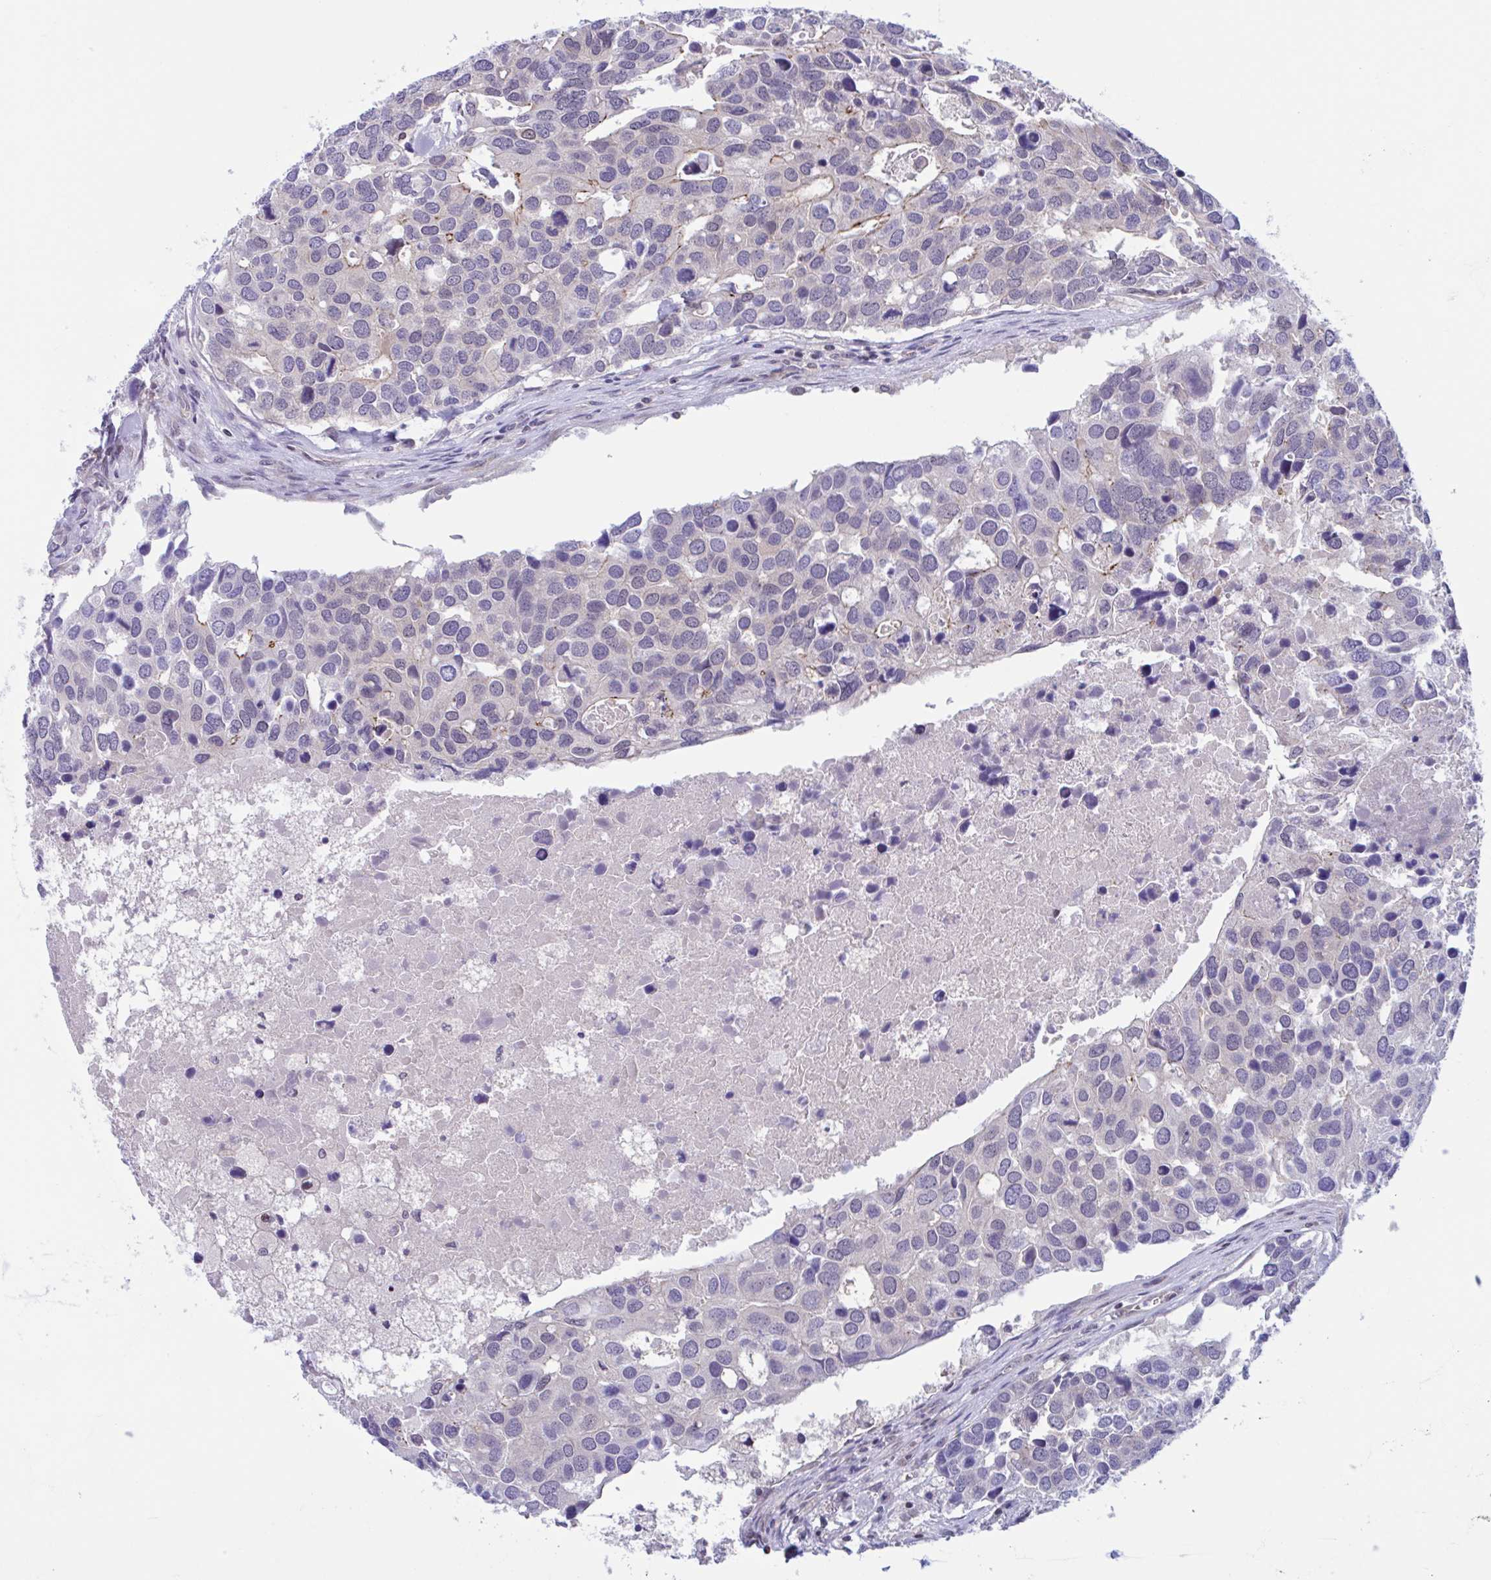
{"staining": {"intensity": "negative", "quantity": "none", "location": "none"}, "tissue": "breast cancer", "cell_type": "Tumor cells", "image_type": "cancer", "snomed": [{"axis": "morphology", "description": "Duct carcinoma"}, {"axis": "topography", "description": "Breast"}], "caption": "This is an IHC micrograph of human infiltrating ductal carcinoma (breast). There is no staining in tumor cells.", "gene": "SNX11", "patient": {"sex": "female", "age": 83}}